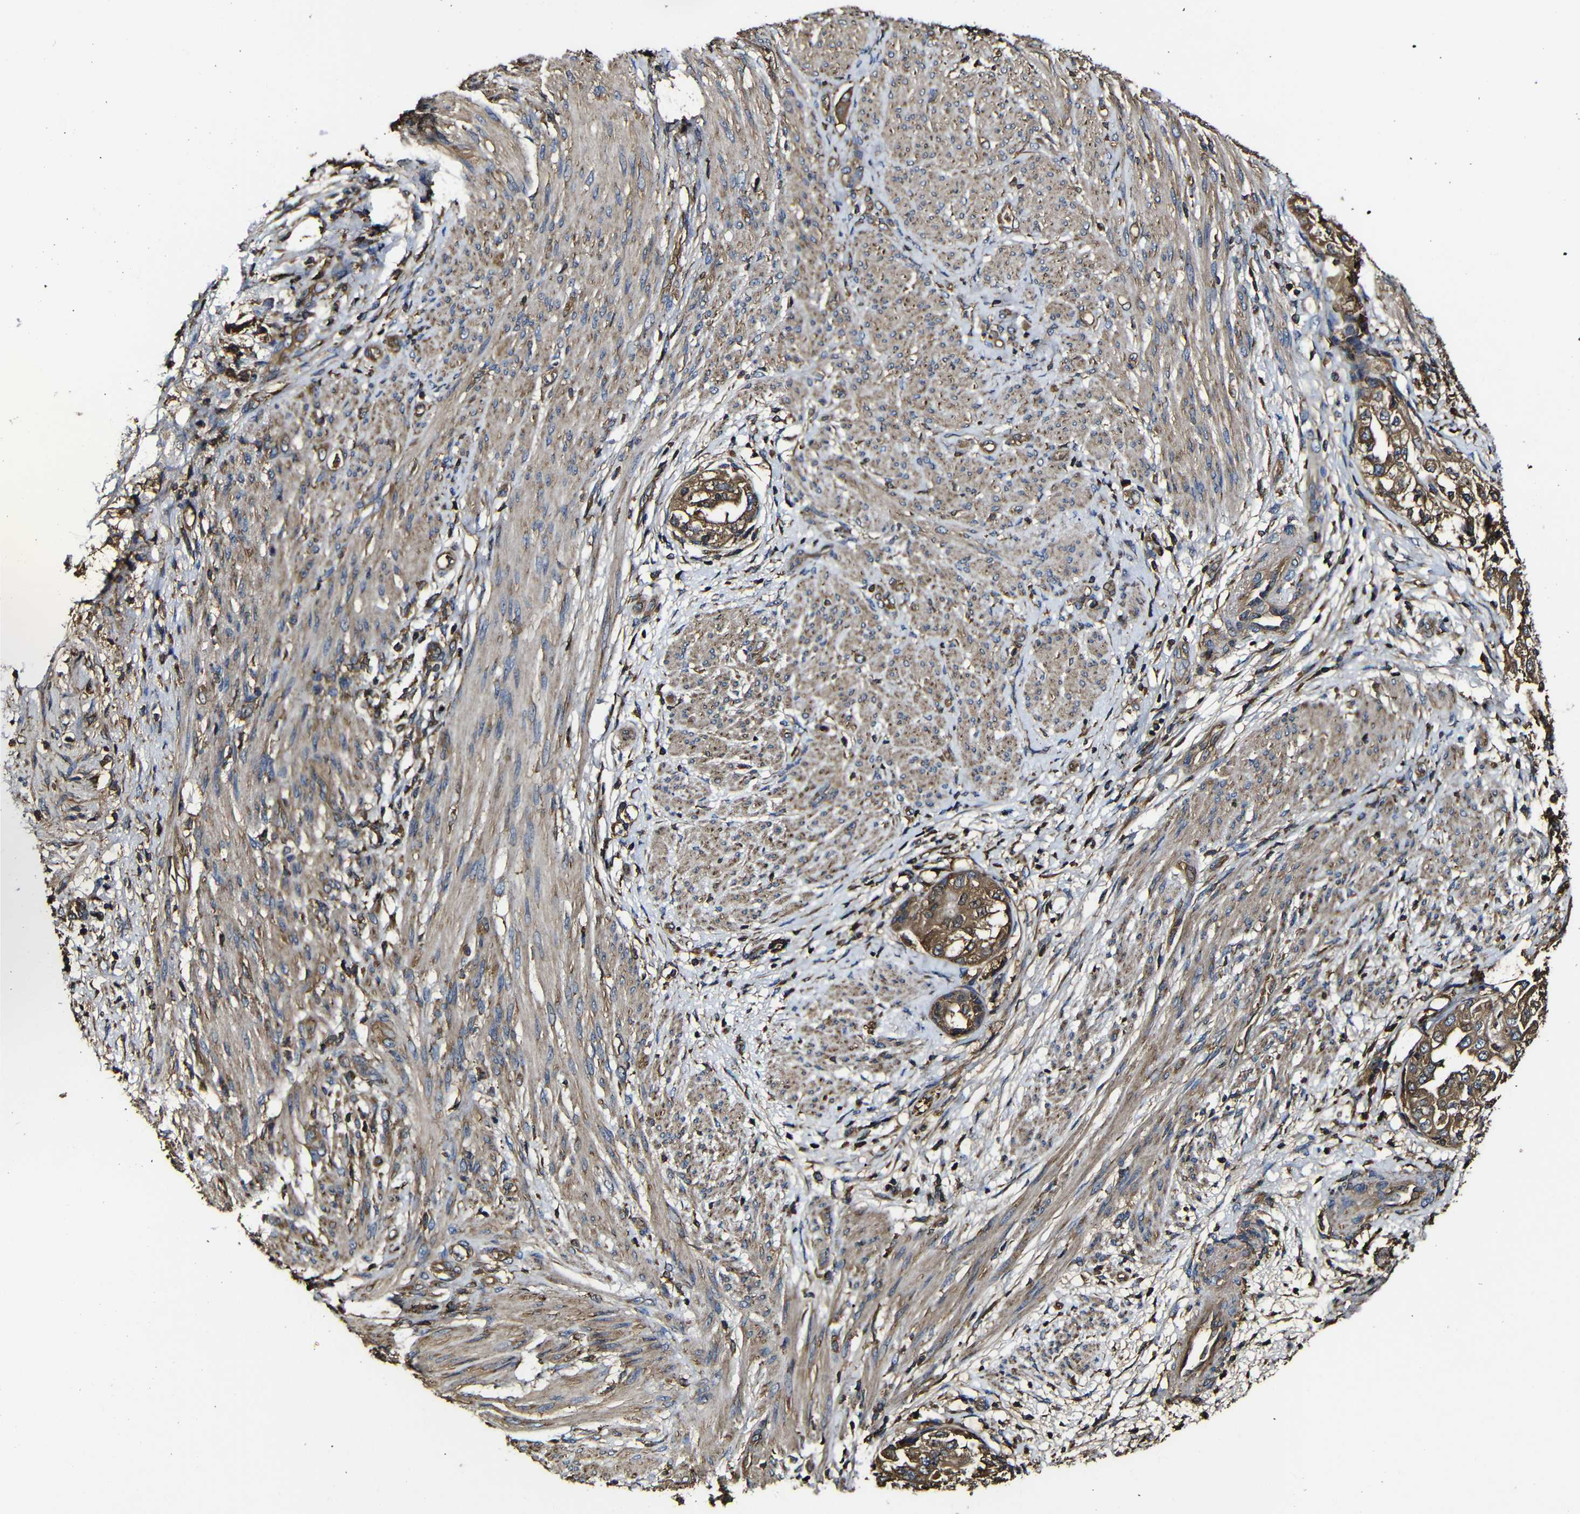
{"staining": {"intensity": "moderate", "quantity": ">75%", "location": "cytoplasmic/membranous"}, "tissue": "endometrial cancer", "cell_type": "Tumor cells", "image_type": "cancer", "snomed": [{"axis": "morphology", "description": "Adenocarcinoma, NOS"}, {"axis": "topography", "description": "Endometrium"}], "caption": "The immunohistochemical stain labels moderate cytoplasmic/membranous positivity in tumor cells of adenocarcinoma (endometrial) tissue.", "gene": "MSN", "patient": {"sex": "female", "age": 85}}